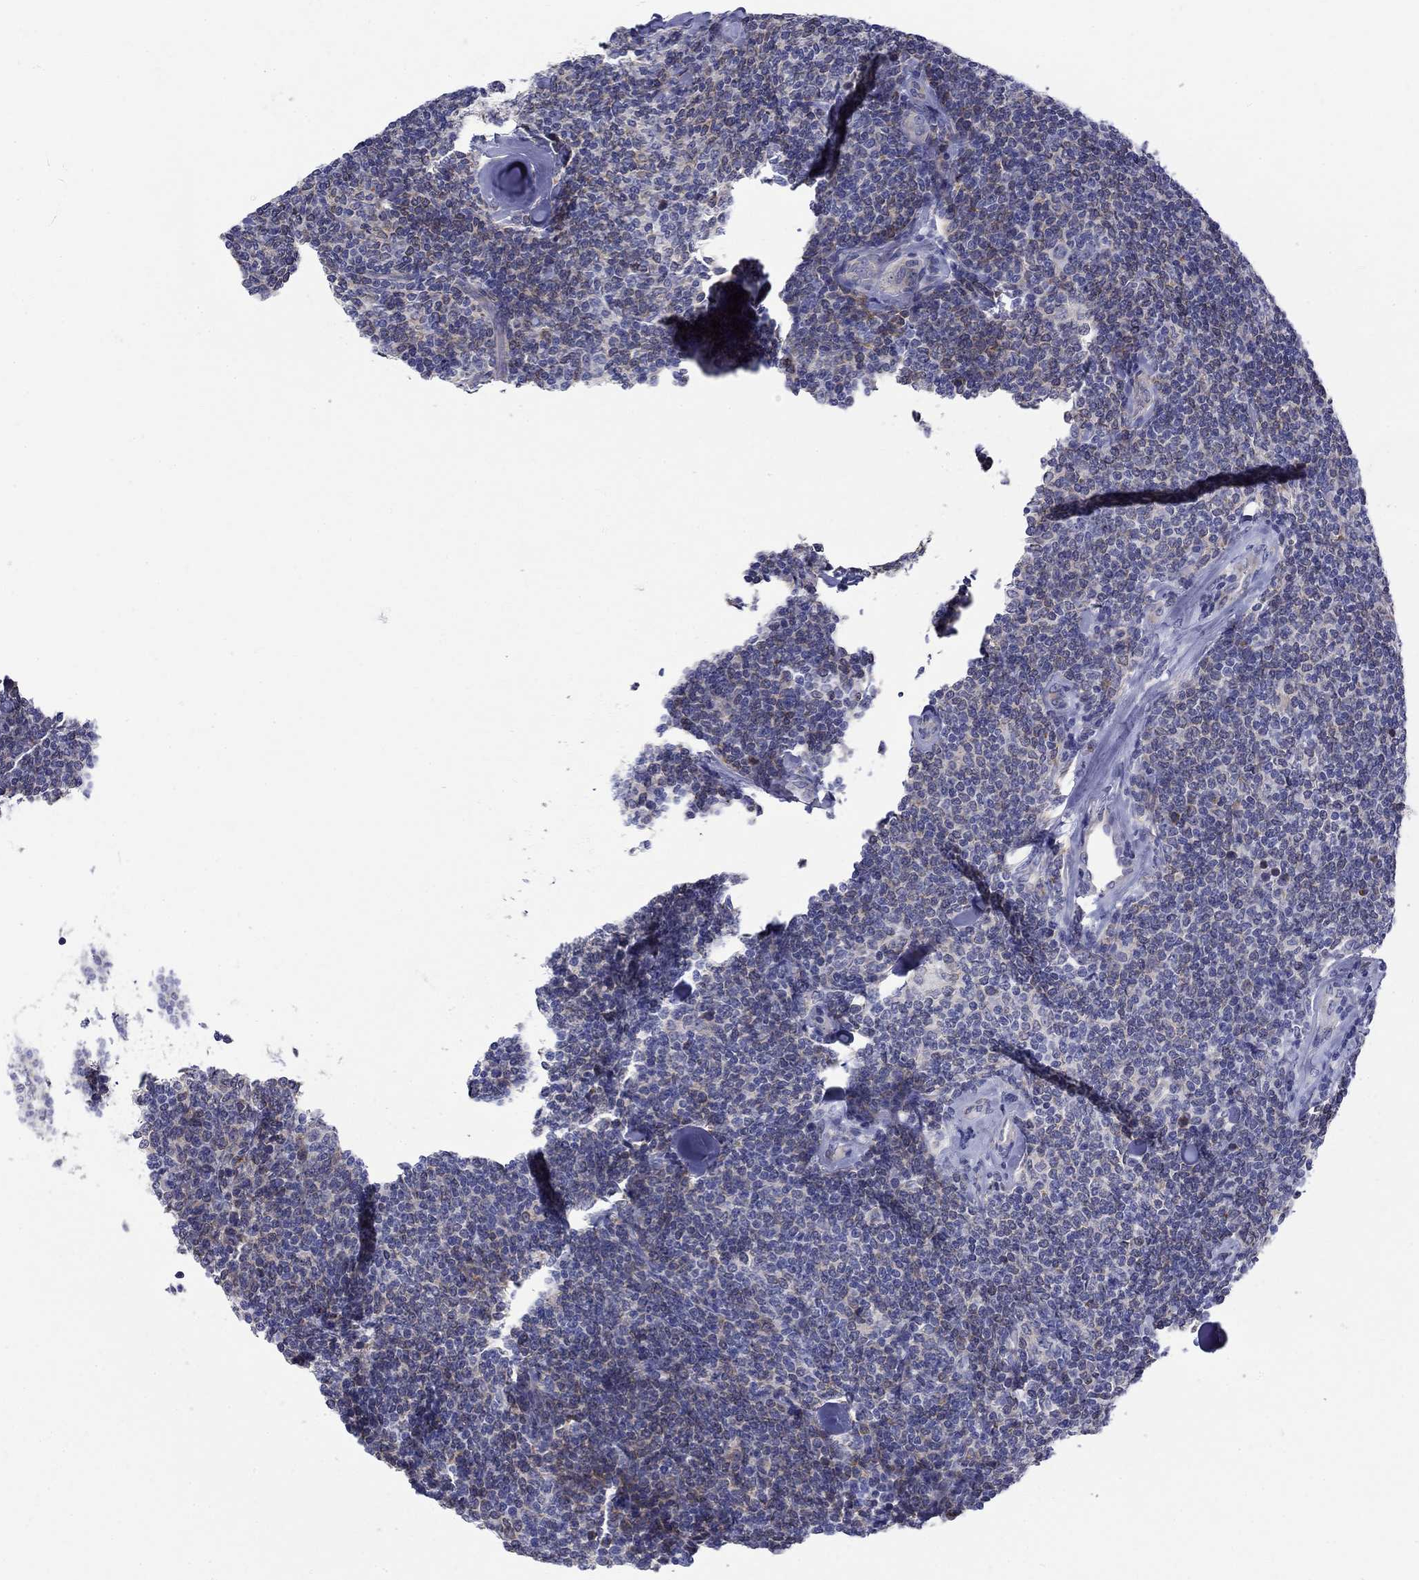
{"staining": {"intensity": "negative", "quantity": "none", "location": "none"}, "tissue": "lymphoma", "cell_type": "Tumor cells", "image_type": "cancer", "snomed": [{"axis": "morphology", "description": "Malignant lymphoma, non-Hodgkin's type, Low grade"}, {"axis": "topography", "description": "Lymph node"}], "caption": "High magnification brightfield microscopy of lymphoma stained with DAB (3,3'-diaminobenzidine) (brown) and counterstained with hematoxylin (blue): tumor cells show no significant positivity.", "gene": "QRFPR", "patient": {"sex": "female", "age": 56}}